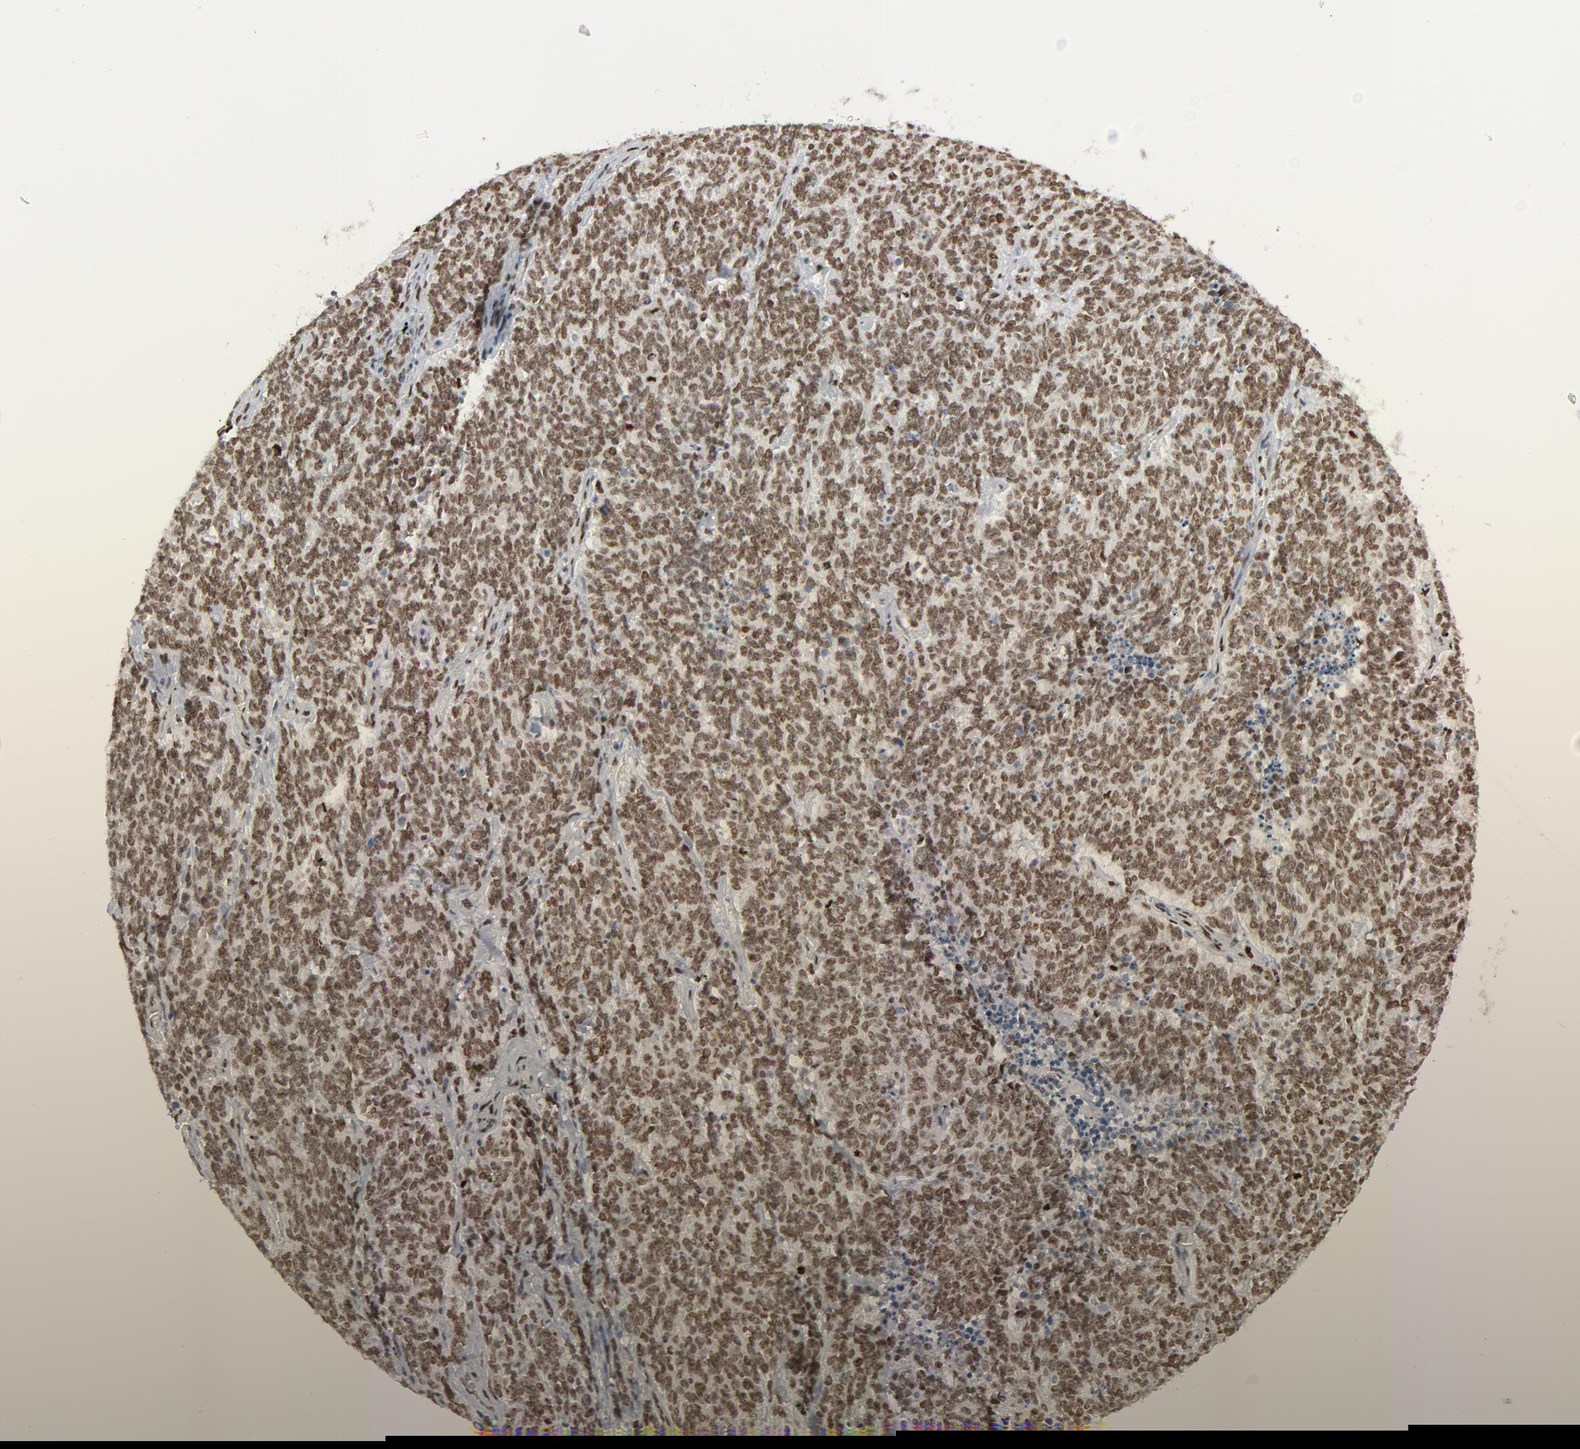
{"staining": {"intensity": "strong", "quantity": ">75%", "location": "nuclear"}, "tissue": "lung cancer", "cell_type": "Tumor cells", "image_type": "cancer", "snomed": [{"axis": "morphology", "description": "Neoplasm, malignant, NOS"}, {"axis": "topography", "description": "Lung"}], "caption": "A high amount of strong nuclear positivity is seen in approximately >75% of tumor cells in neoplasm (malignant) (lung) tissue.", "gene": "CUX1", "patient": {"sex": "female", "age": 58}}